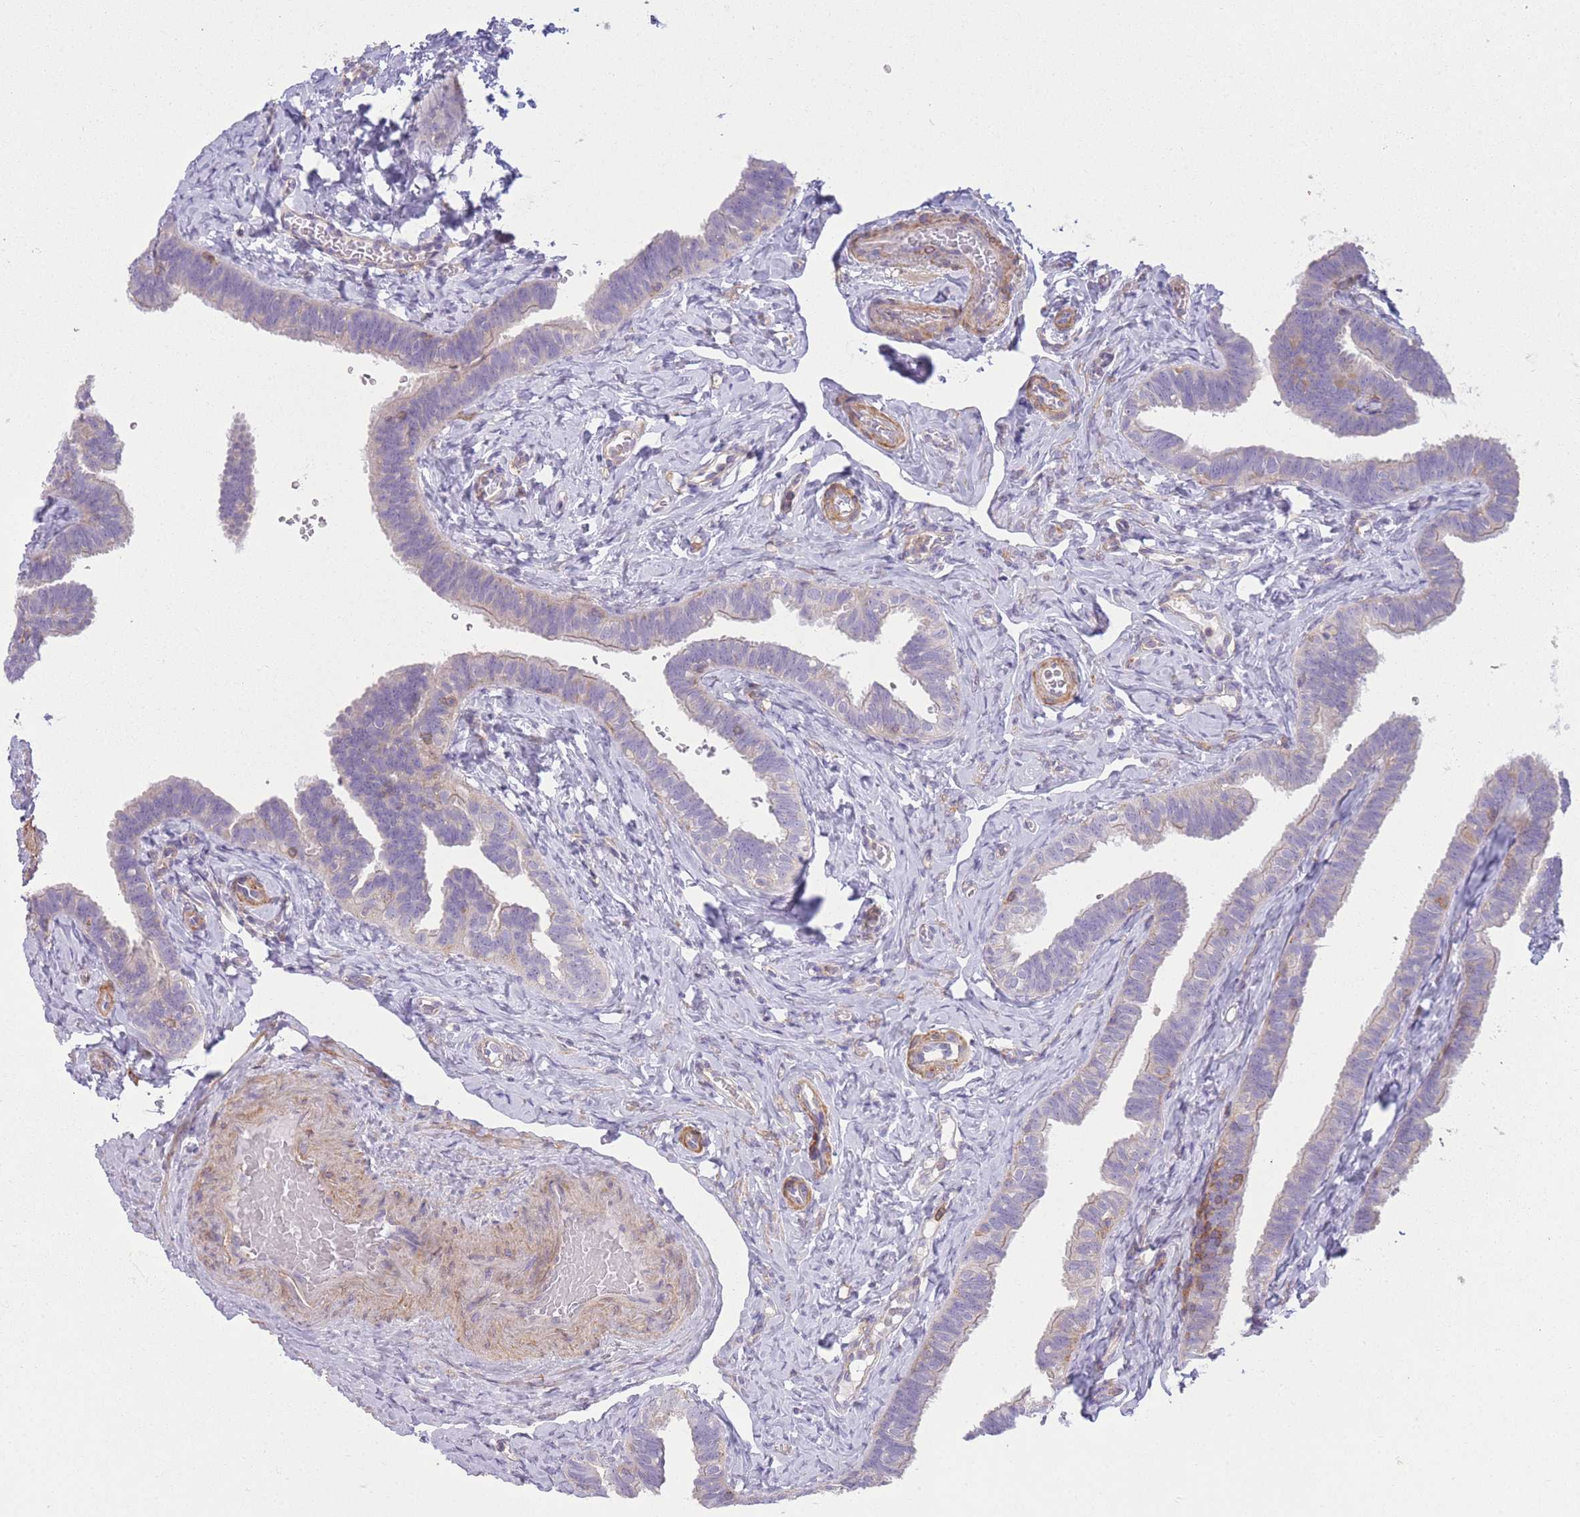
{"staining": {"intensity": "weak", "quantity": "<25%", "location": "cytoplasmic/membranous"}, "tissue": "fallopian tube", "cell_type": "Glandular cells", "image_type": "normal", "snomed": [{"axis": "morphology", "description": "Normal tissue, NOS"}, {"axis": "topography", "description": "Fallopian tube"}], "caption": "Immunohistochemical staining of benign human fallopian tube reveals no significant staining in glandular cells. (Brightfield microscopy of DAB IHC at high magnification).", "gene": "PDHA1", "patient": {"sex": "female", "age": 39}}